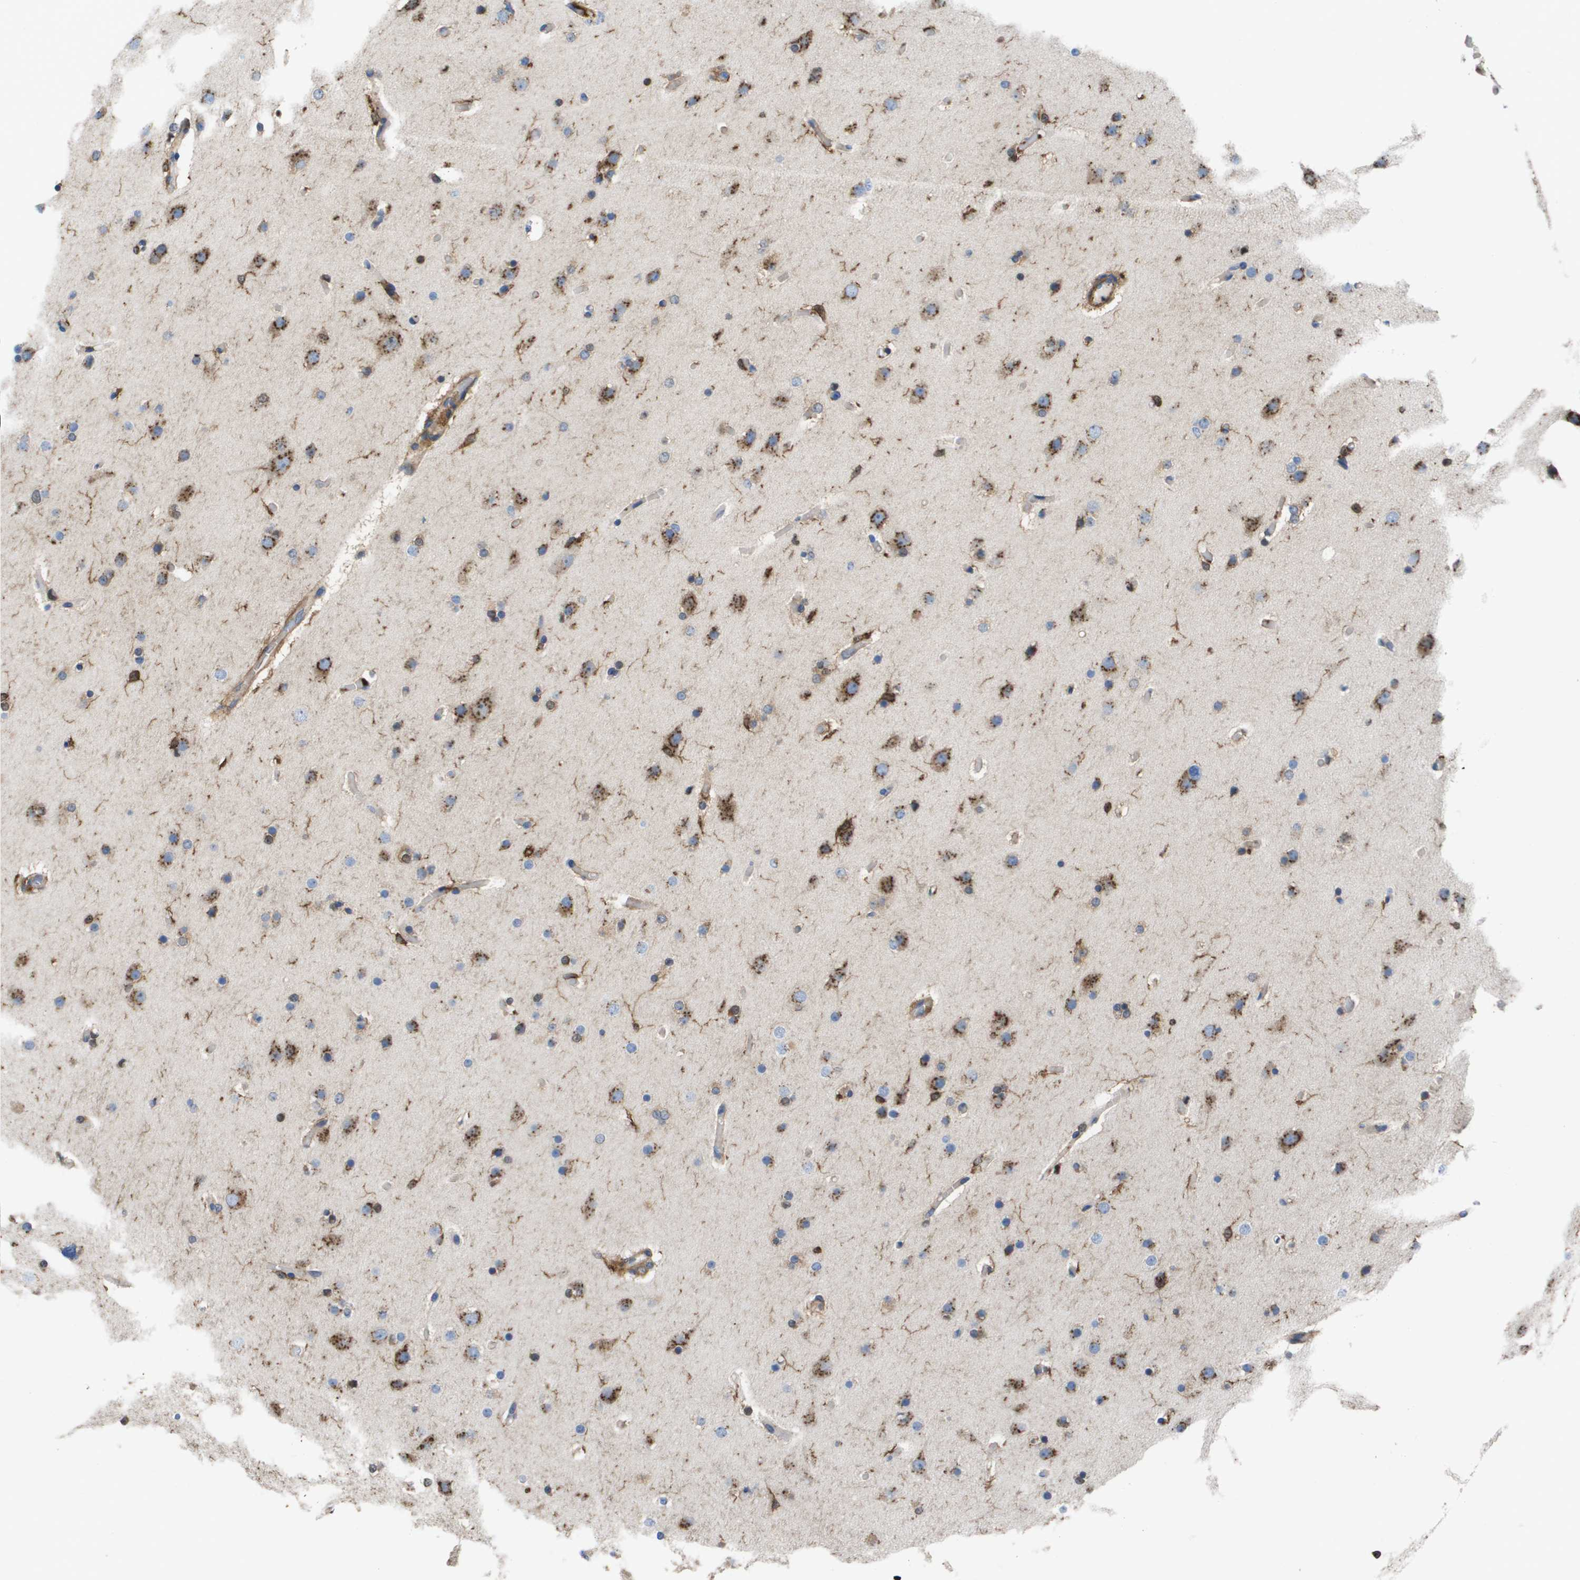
{"staining": {"intensity": "moderate", "quantity": ">75%", "location": "cytoplasmic/membranous"}, "tissue": "glioma", "cell_type": "Tumor cells", "image_type": "cancer", "snomed": [{"axis": "morphology", "description": "Glioma, malignant, High grade"}, {"axis": "topography", "description": "Cerebral cortex"}], "caption": "Immunohistochemical staining of human glioma displays moderate cytoplasmic/membranous protein positivity in about >75% of tumor cells.", "gene": "SLC37A2", "patient": {"sex": "female", "age": 36}}